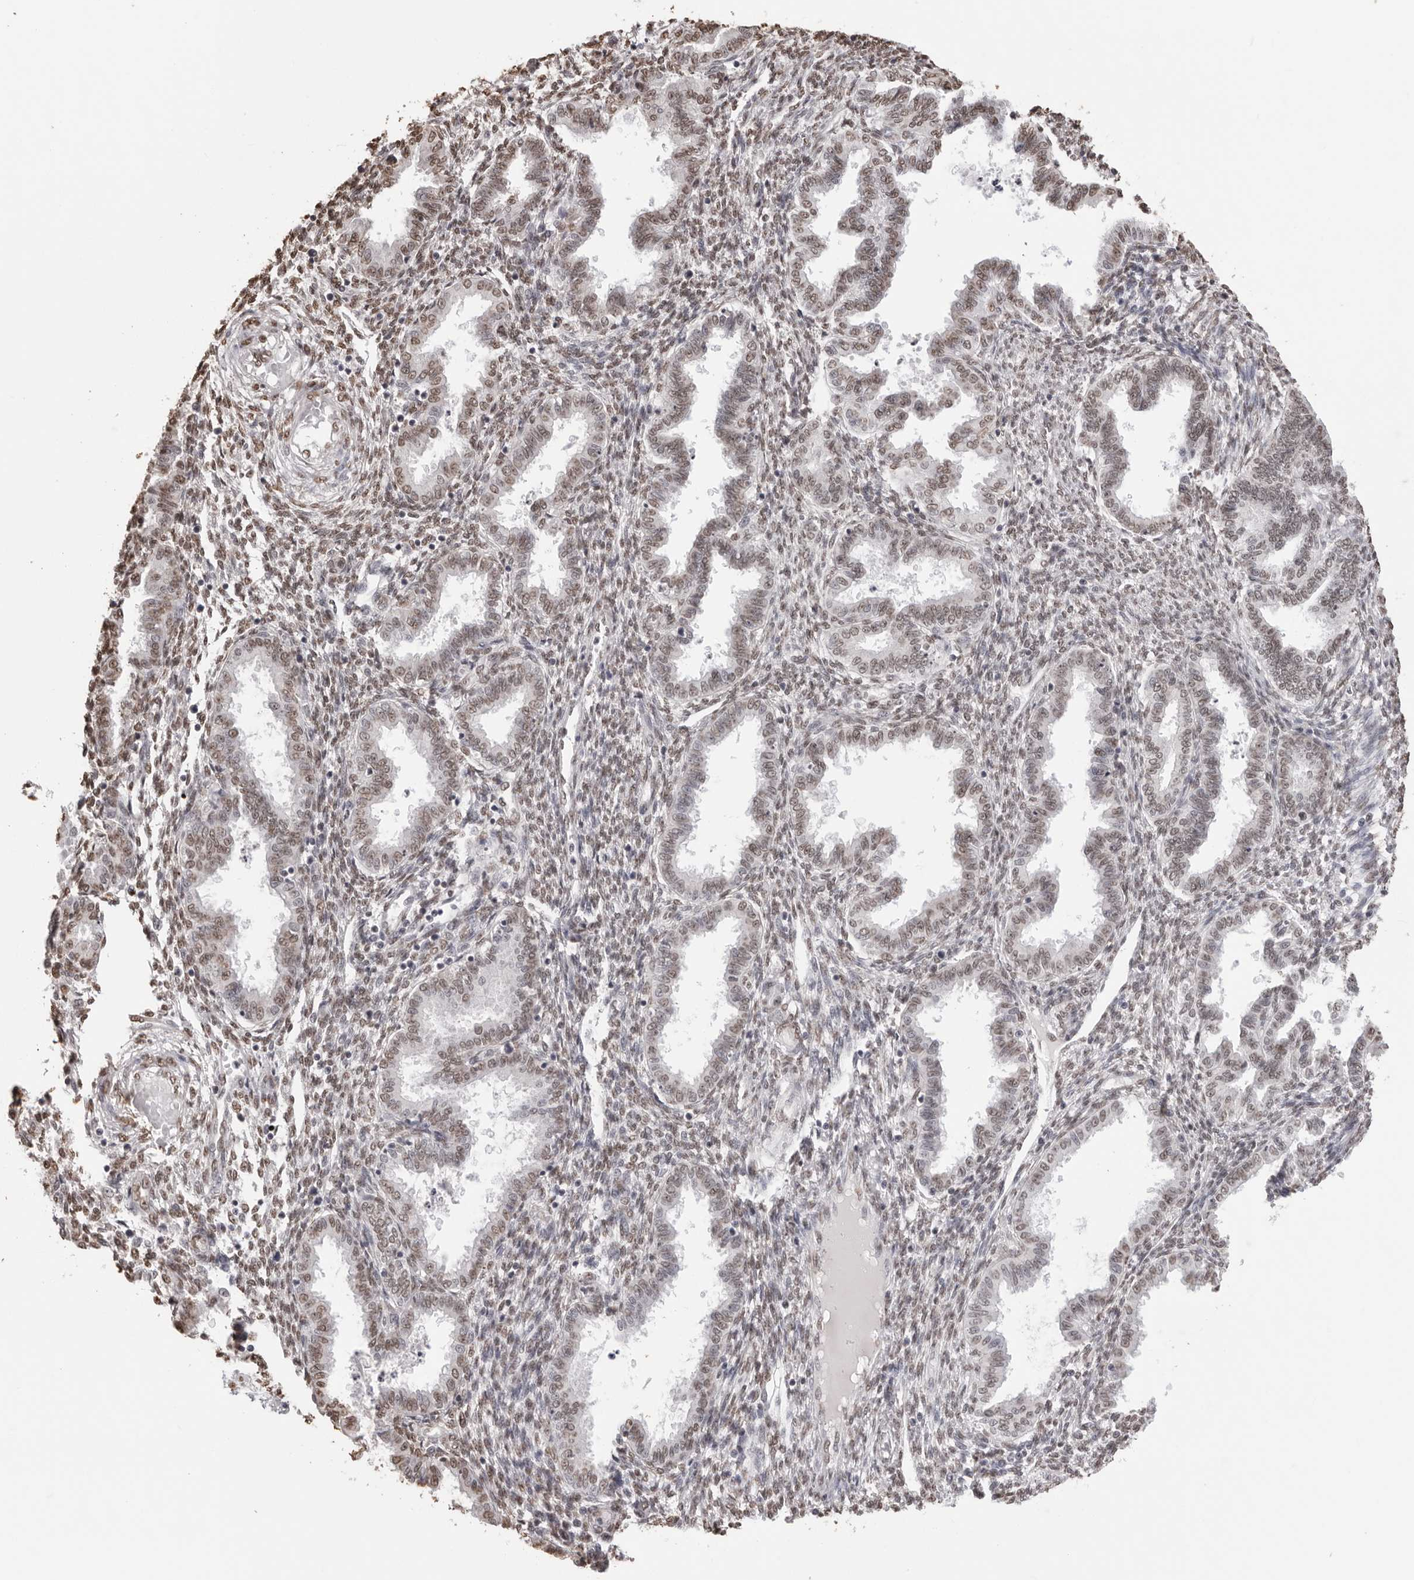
{"staining": {"intensity": "weak", "quantity": ">75%", "location": "nuclear"}, "tissue": "endometrium", "cell_type": "Cells in endometrial stroma", "image_type": "normal", "snomed": [{"axis": "morphology", "description": "Normal tissue, NOS"}, {"axis": "topography", "description": "Endometrium"}], "caption": "Protein staining of benign endometrium reveals weak nuclear staining in approximately >75% of cells in endometrial stroma.", "gene": "OLIG3", "patient": {"sex": "female", "age": 33}}